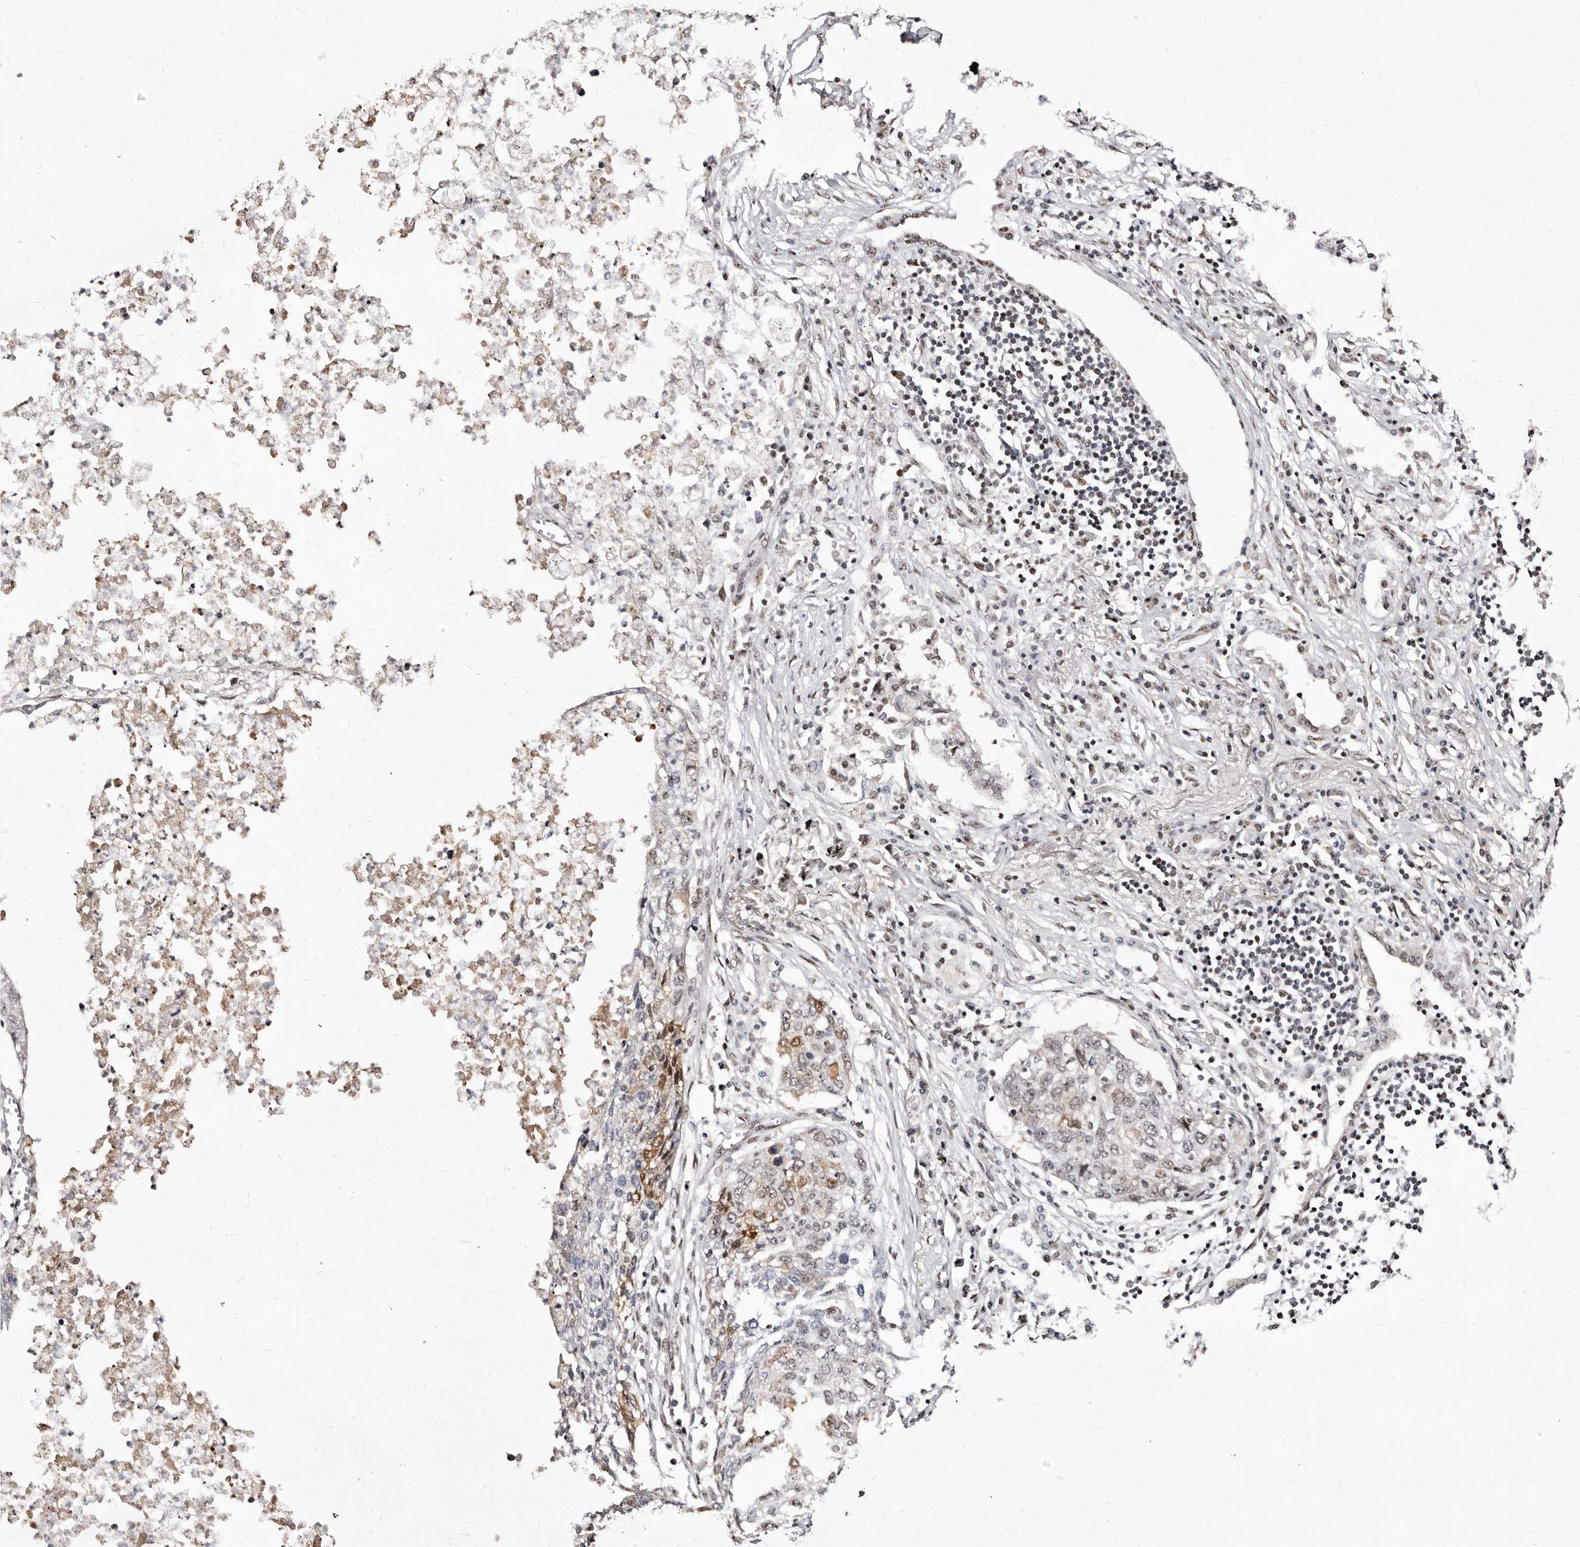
{"staining": {"intensity": "moderate", "quantity": "<25%", "location": "cytoplasmic/membranous,nuclear"}, "tissue": "lung cancer", "cell_type": "Tumor cells", "image_type": "cancer", "snomed": [{"axis": "morphology", "description": "Squamous cell carcinoma, NOS"}, {"axis": "topography", "description": "Lung"}], "caption": "Squamous cell carcinoma (lung) tissue demonstrates moderate cytoplasmic/membranous and nuclear staining in about <25% of tumor cells (DAB (3,3'-diaminobenzidine) = brown stain, brightfield microscopy at high magnification).", "gene": "ANAPC11", "patient": {"sex": "female", "age": 63}}